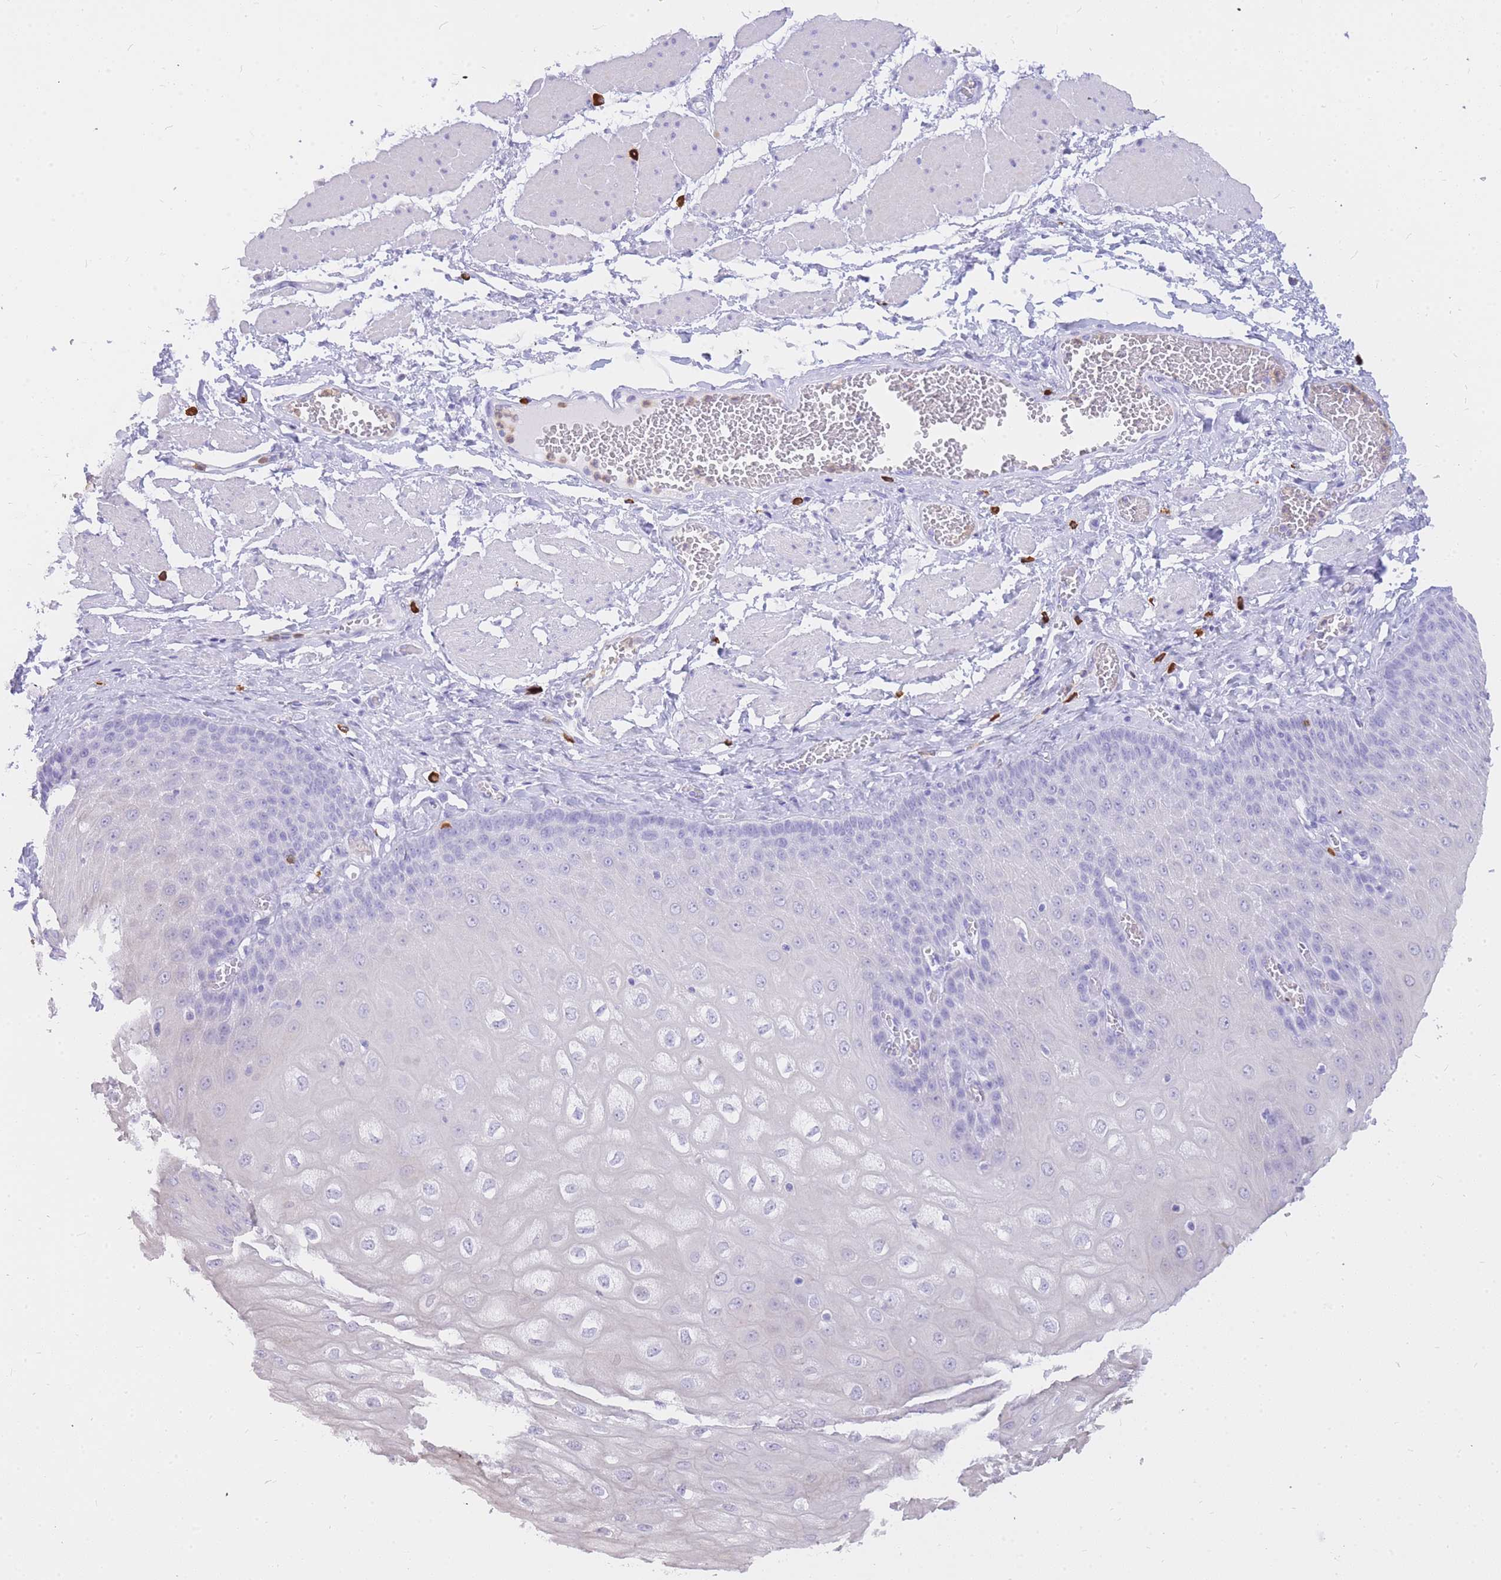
{"staining": {"intensity": "negative", "quantity": "none", "location": "none"}, "tissue": "esophagus", "cell_type": "Squamous epithelial cells", "image_type": "normal", "snomed": [{"axis": "morphology", "description": "Normal tissue, NOS"}, {"axis": "topography", "description": "Esophagus"}], "caption": "This image is of benign esophagus stained with immunohistochemistry to label a protein in brown with the nuclei are counter-stained blue. There is no positivity in squamous epithelial cells.", "gene": "HERC1", "patient": {"sex": "male", "age": 60}}